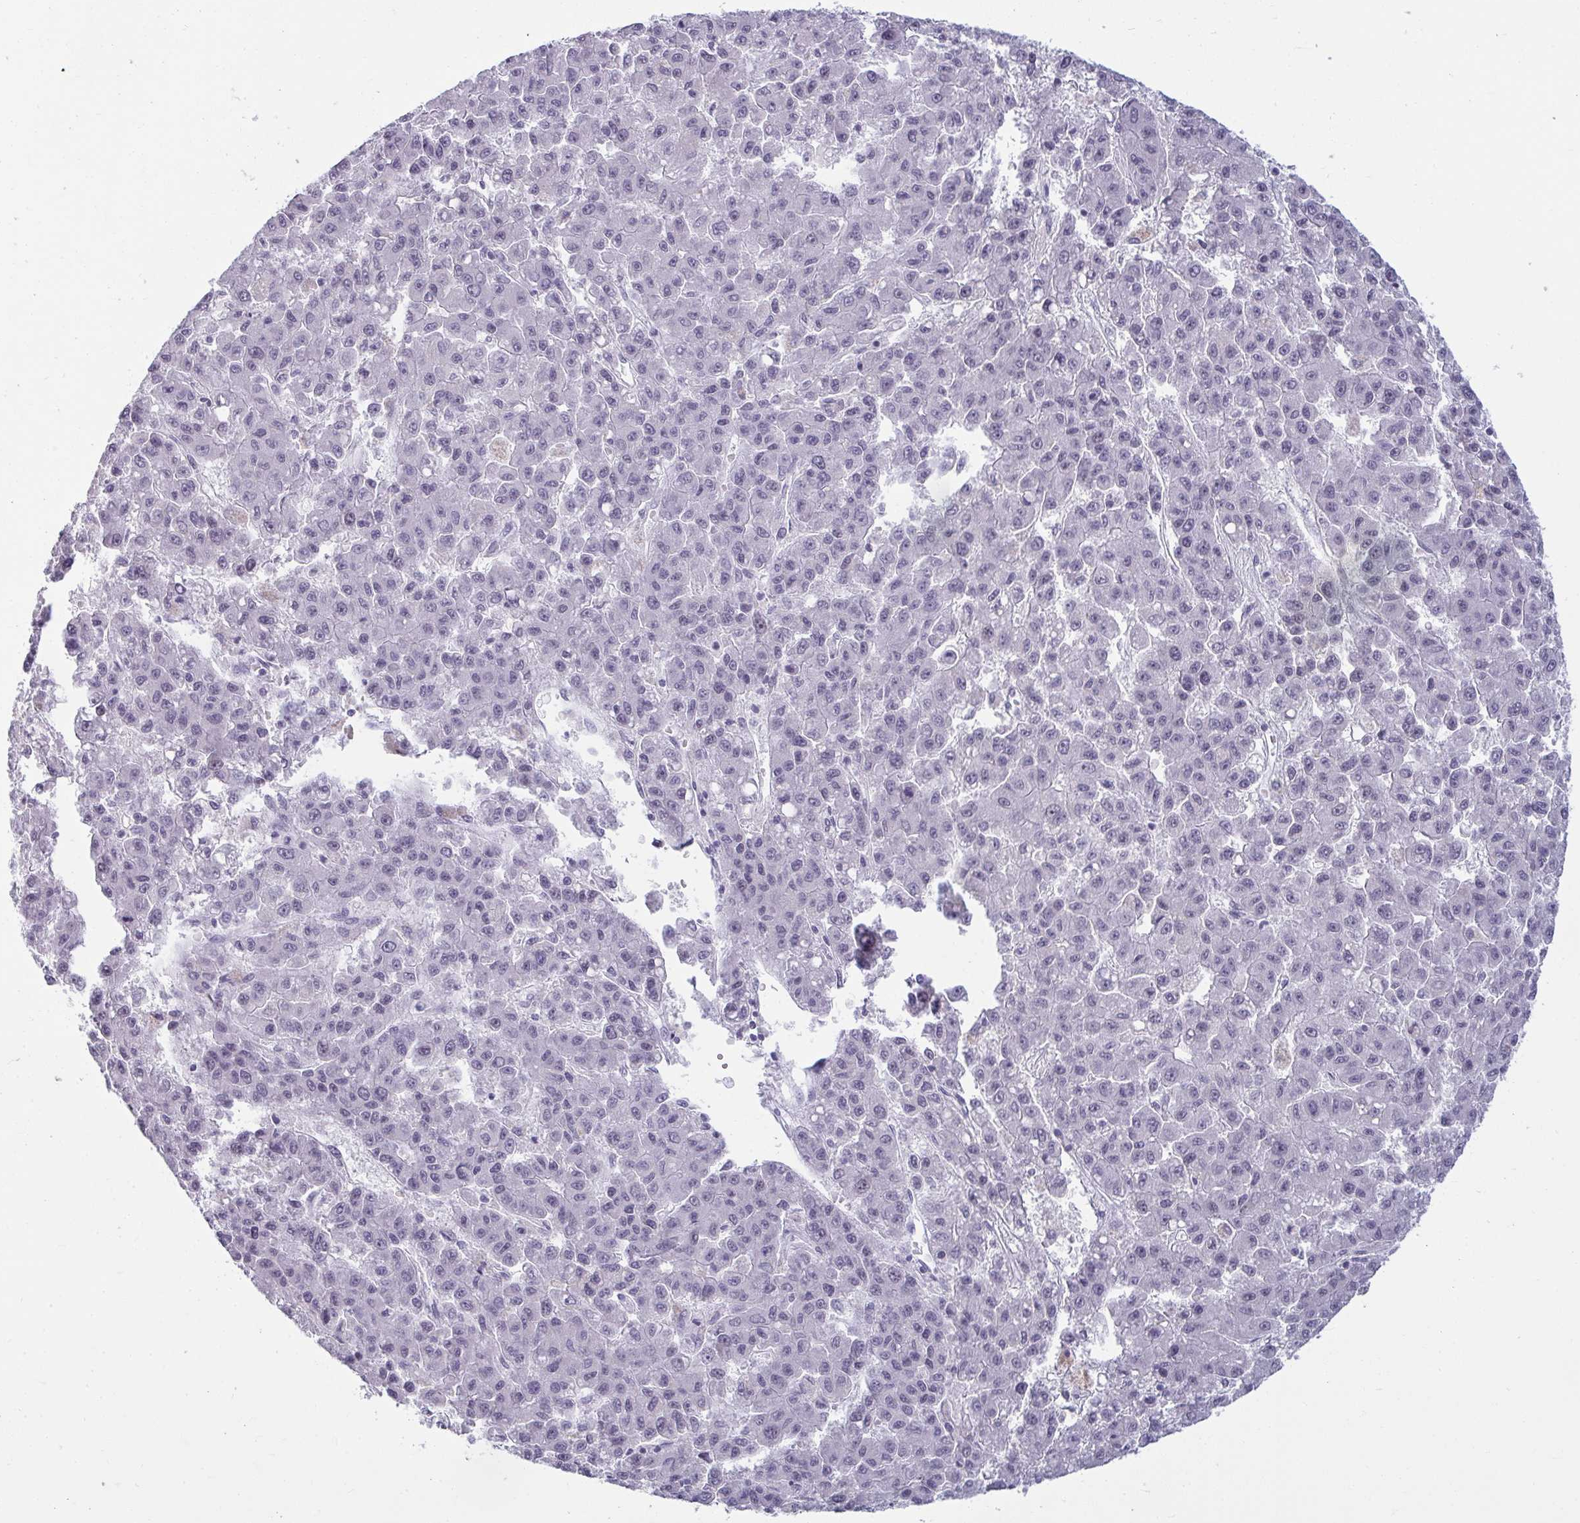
{"staining": {"intensity": "negative", "quantity": "none", "location": "none"}, "tissue": "liver cancer", "cell_type": "Tumor cells", "image_type": "cancer", "snomed": [{"axis": "morphology", "description": "Carcinoma, Hepatocellular, NOS"}, {"axis": "topography", "description": "Liver"}], "caption": "DAB (3,3'-diaminobenzidine) immunohistochemical staining of liver cancer (hepatocellular carcinoma) shows no significant positivity in tumor cells.", "gene": "RNASEH1", "patient": {"sex": "male", "age": 70}}